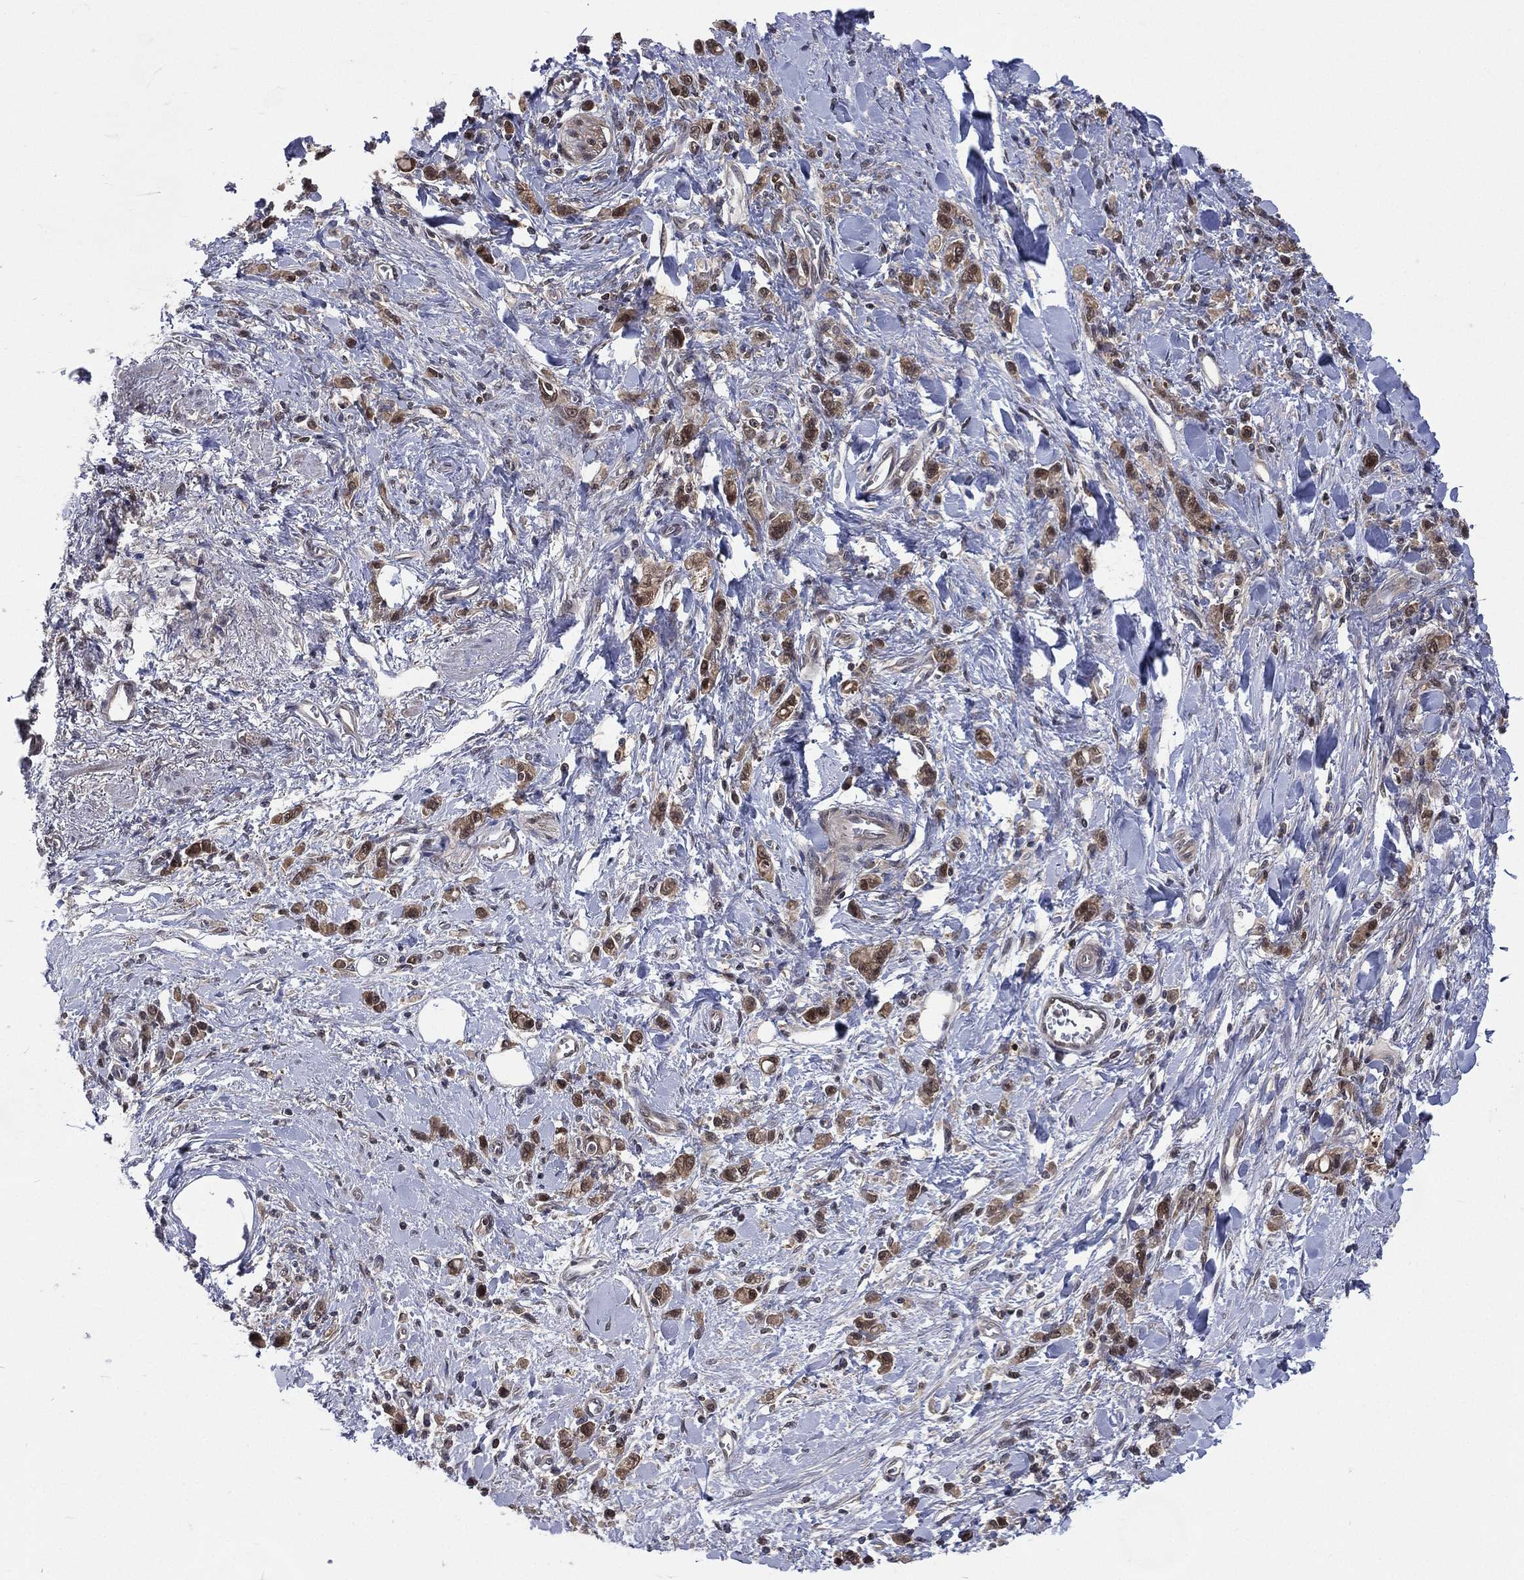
{"staining": {"intensity": "moderate", "quantity": "25%-75%", "location": "cytoplasmic/membranous,nuclear"}, "tissue": "stomach cancer", "cell_type": "Tumor cells", "image_type": "cancer", "snomed": [{"axis": "morphology", "description": "Adenocarcinoma, NOS"}, {"axis": "topography", "description": "Stomach"}], "caption": "The image displays immunohistochemical staining of stomach cancer. There is moderate cytoplasmic/membranous and nuclear positivity is identified in approximately 25%-75% of tumor cells.", "gene": "MTAP", "patient": {"sex": "male", "age": 77}}